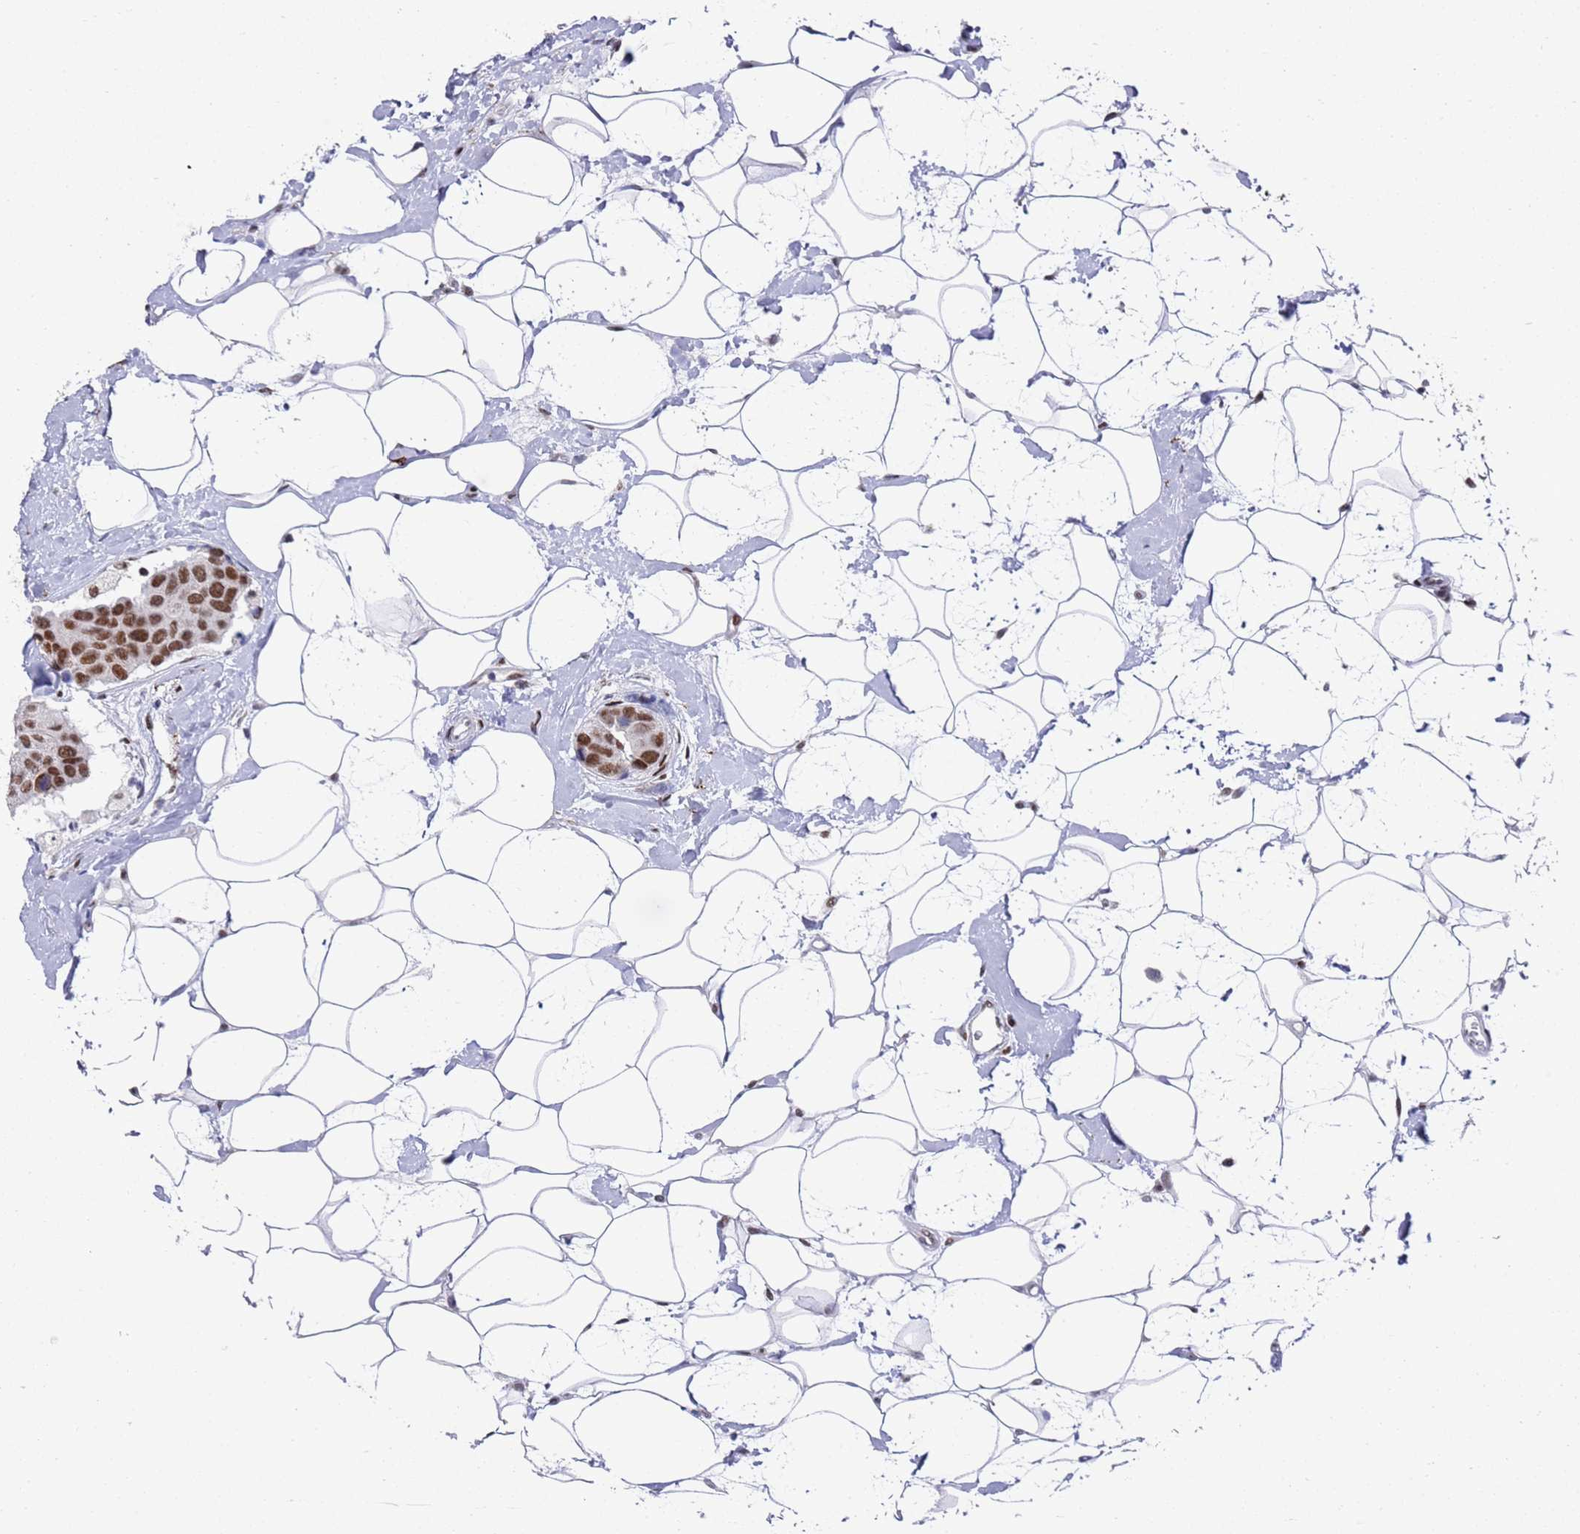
{"staining": {"intensity": "strong", "quantity": ">75%", "location": "nuclear"}, "tissue": "breast cancer", "cell_type": "Tumor cells", "image_type": "cancer", "snomed": [{"axis": "morphology", "description": "Normal tissue, NOS"}, {"axis": "morphology", "description": "Duct carcinoma"}, {"axis": "topography", "description": "Breast"}], "caption": "DAB immunohistochemical staining of intraductal carcinoma (breast) shows strong nuclear protein expression in about >75% of tumor cells.", "gene": "COPS6", "patient": {"sex": "female", "age": 39}}